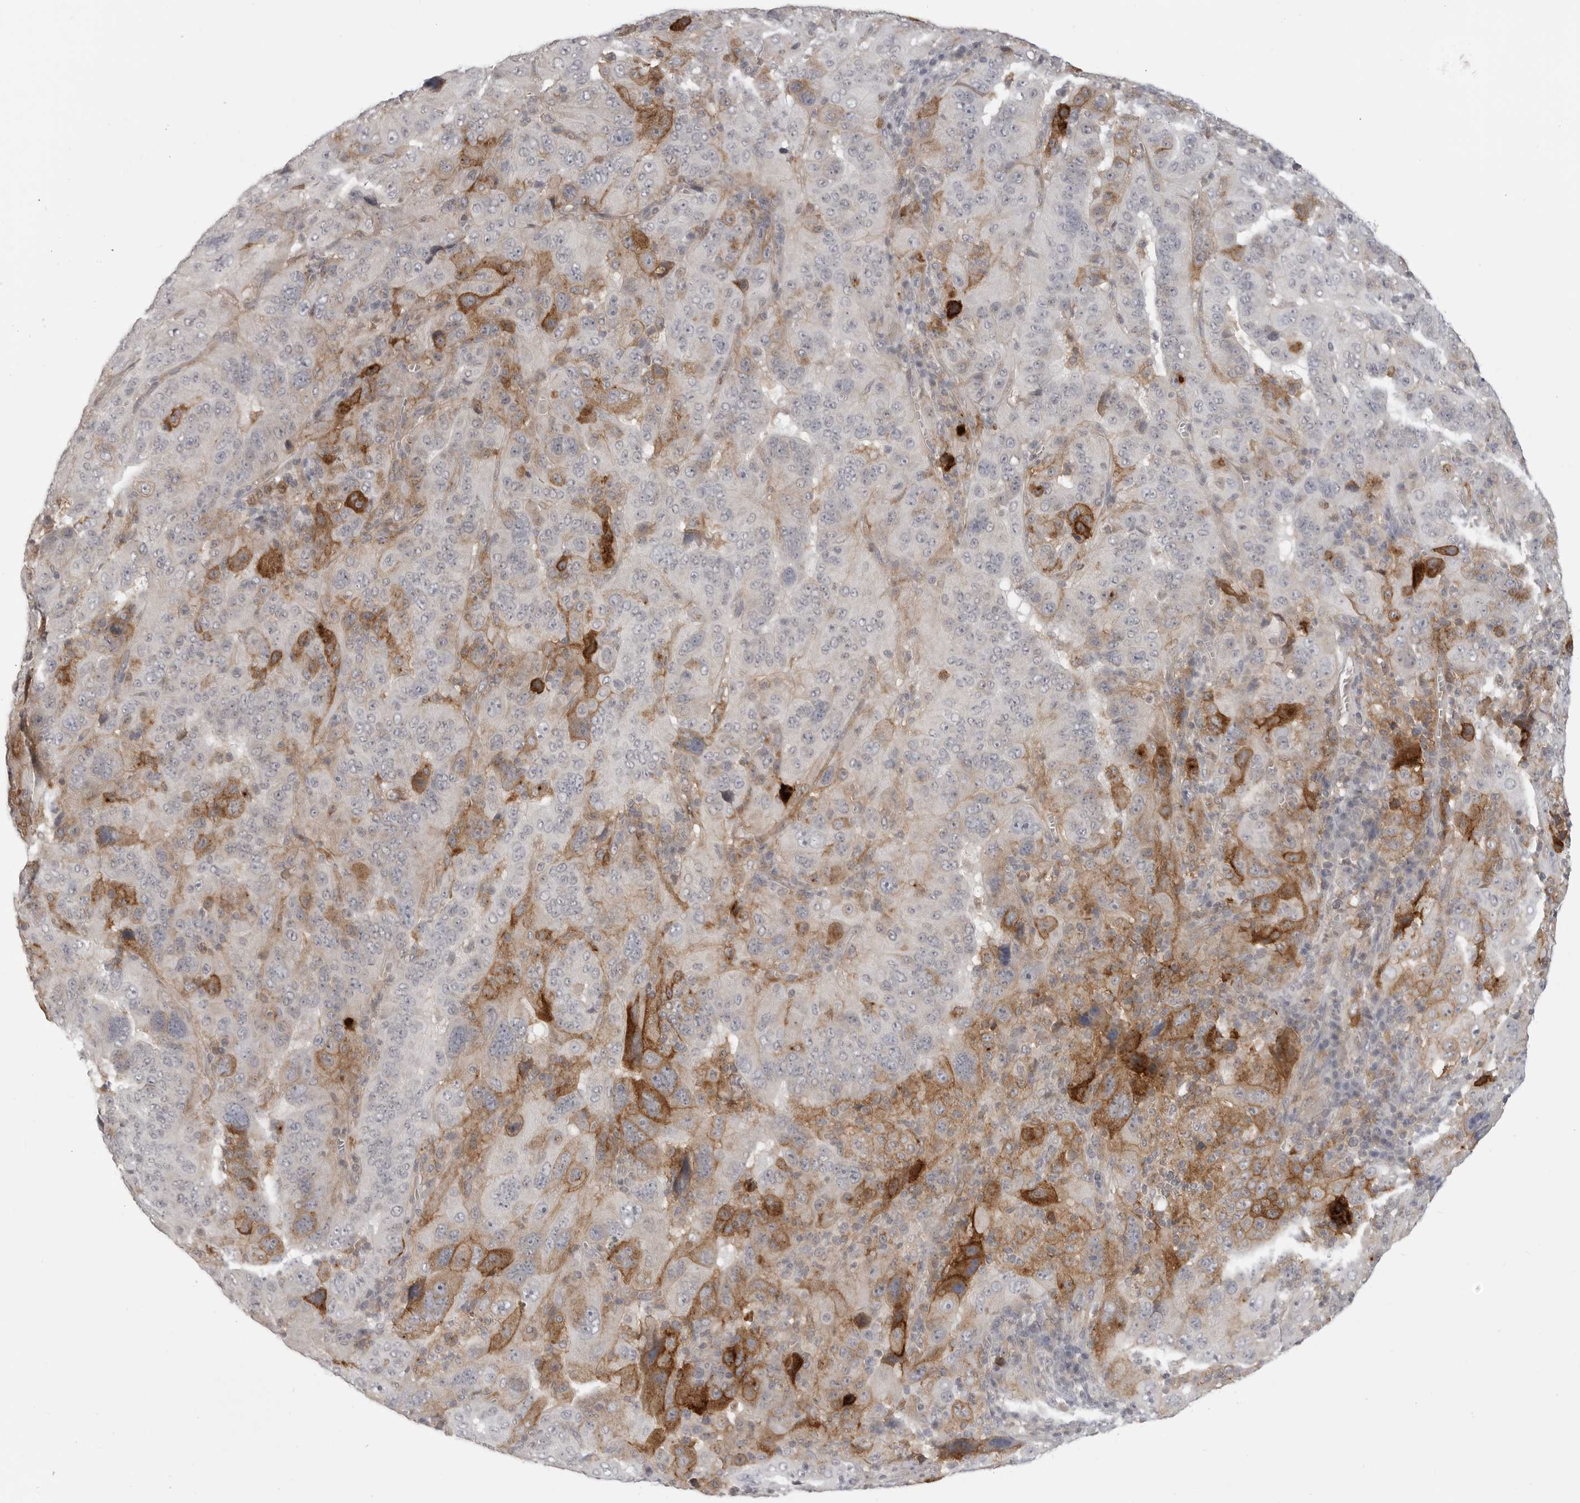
{"staining": {"intensity": "strong", "quantity": "<25%", "location": "cytoplasmic/membranous"}, "tissue": "pancreatic cancer", "cell_type": "Tumor cells", "image_type": "cancer", "snomed": [{"axis": "morphology", "description": "Adenocarcinoma, NOS"}, {"axis": "topography", "description": "Pancreas"}], "caption": "This image reveals IHC staining of human adenocarcinoma (pancreatic), with medium strong cytoplasmic/membranous expression in about <25% of tumor cells.", "gene": "IFNGR1", "patient": {"sex": "male", "age": 63}}